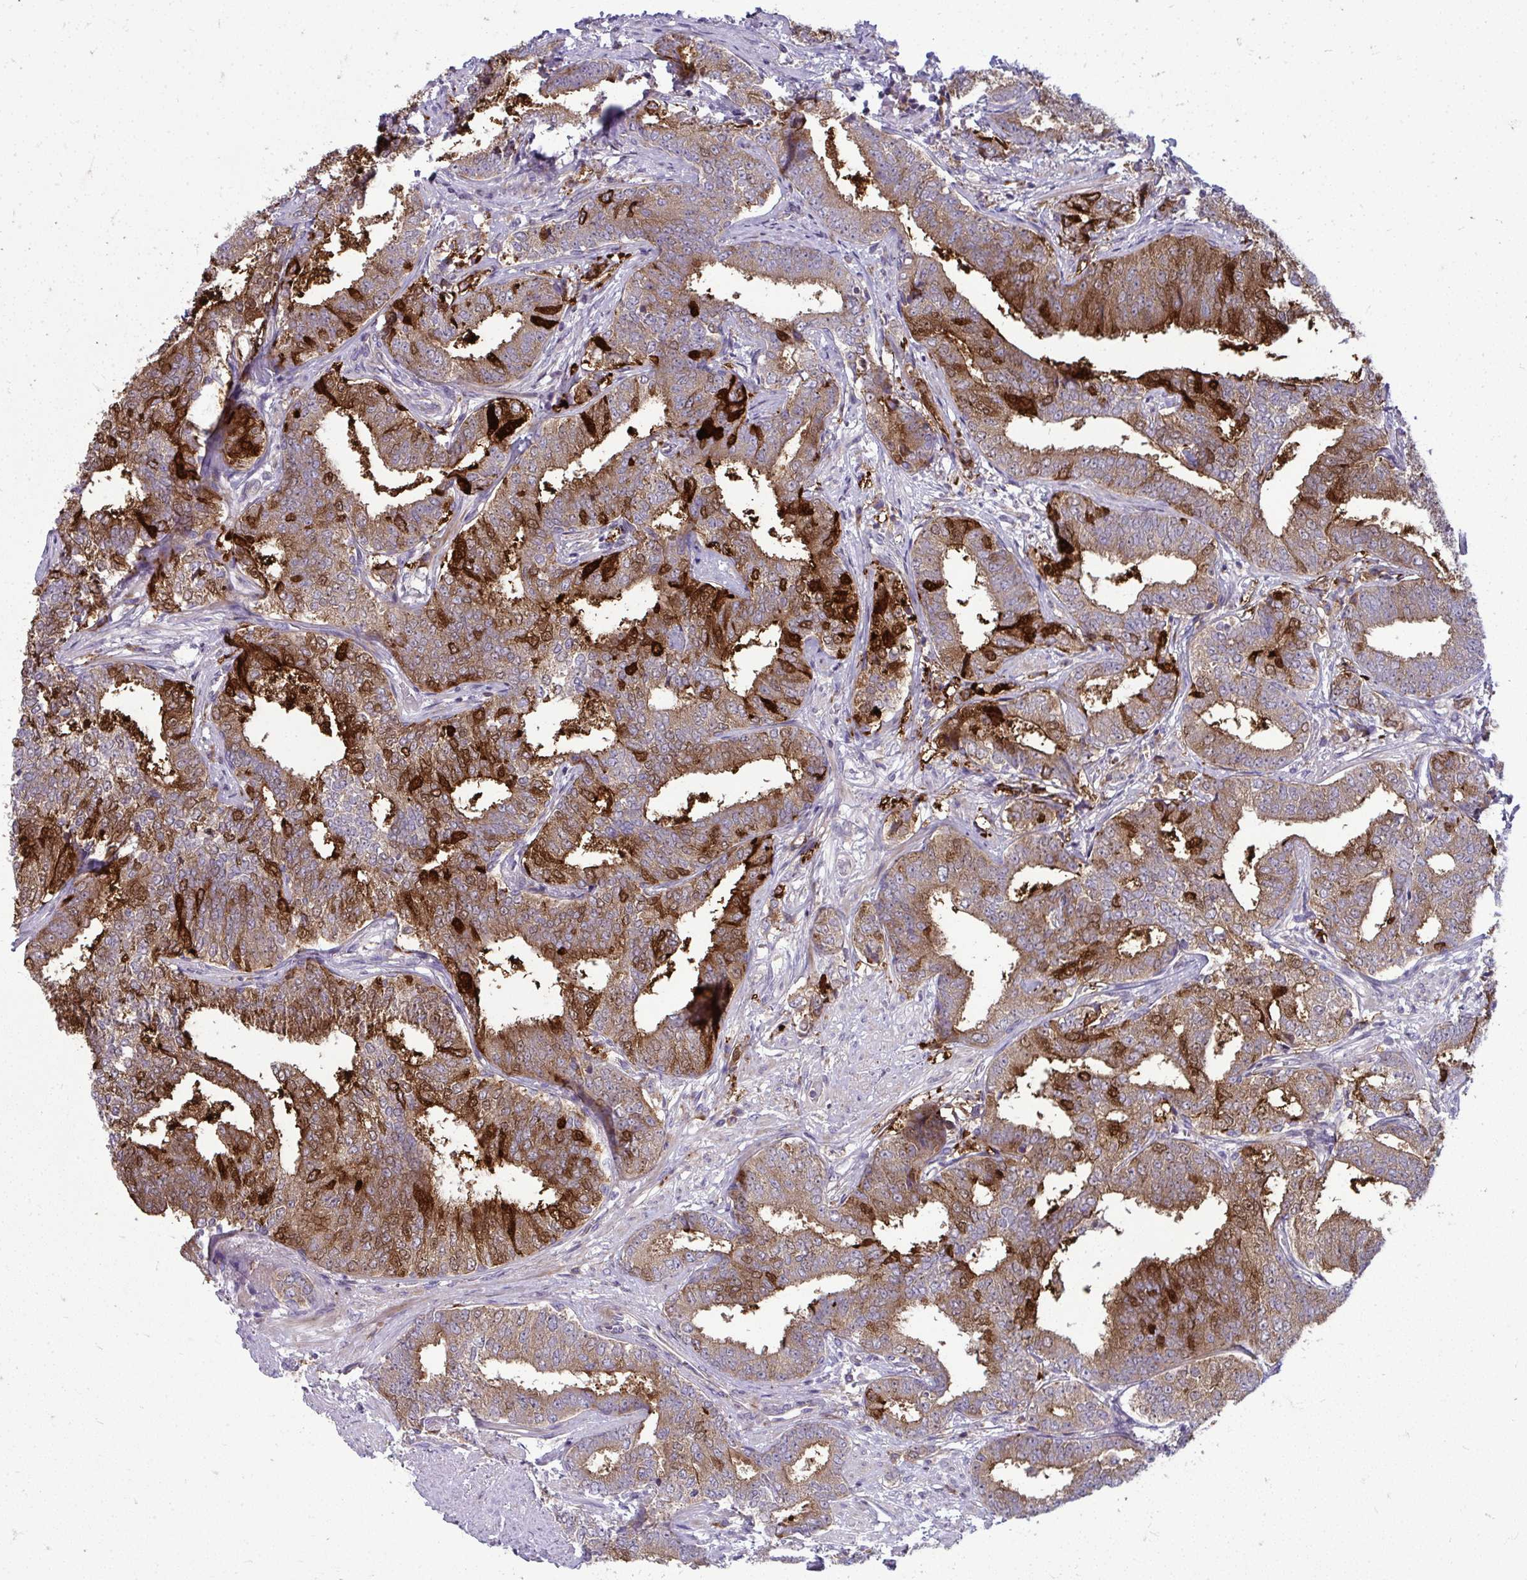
{"staining": {"intensity": "moderate", "quantity": ">75%", "location": "cytoplasmic/membranous"}, "tissue": "prostate cancer", "cell_type": "Tumor cells", "image_type": "cancer", "snomed": [{"axis": "morphology", "description": "Adenocarcinoma, High grade"}, {"axis": "topography", "description": "Prostate"}], "caption": "High-power microscopy captured an IHC photomicrograph of adenocarcinoma (high-grade) (prostate), revealing moderate cytoplasmic/membranous positivity in approximately >75% of tumor cells.", "gene": "GFPT2", "patient": {"sex": "male", "age": 72}}